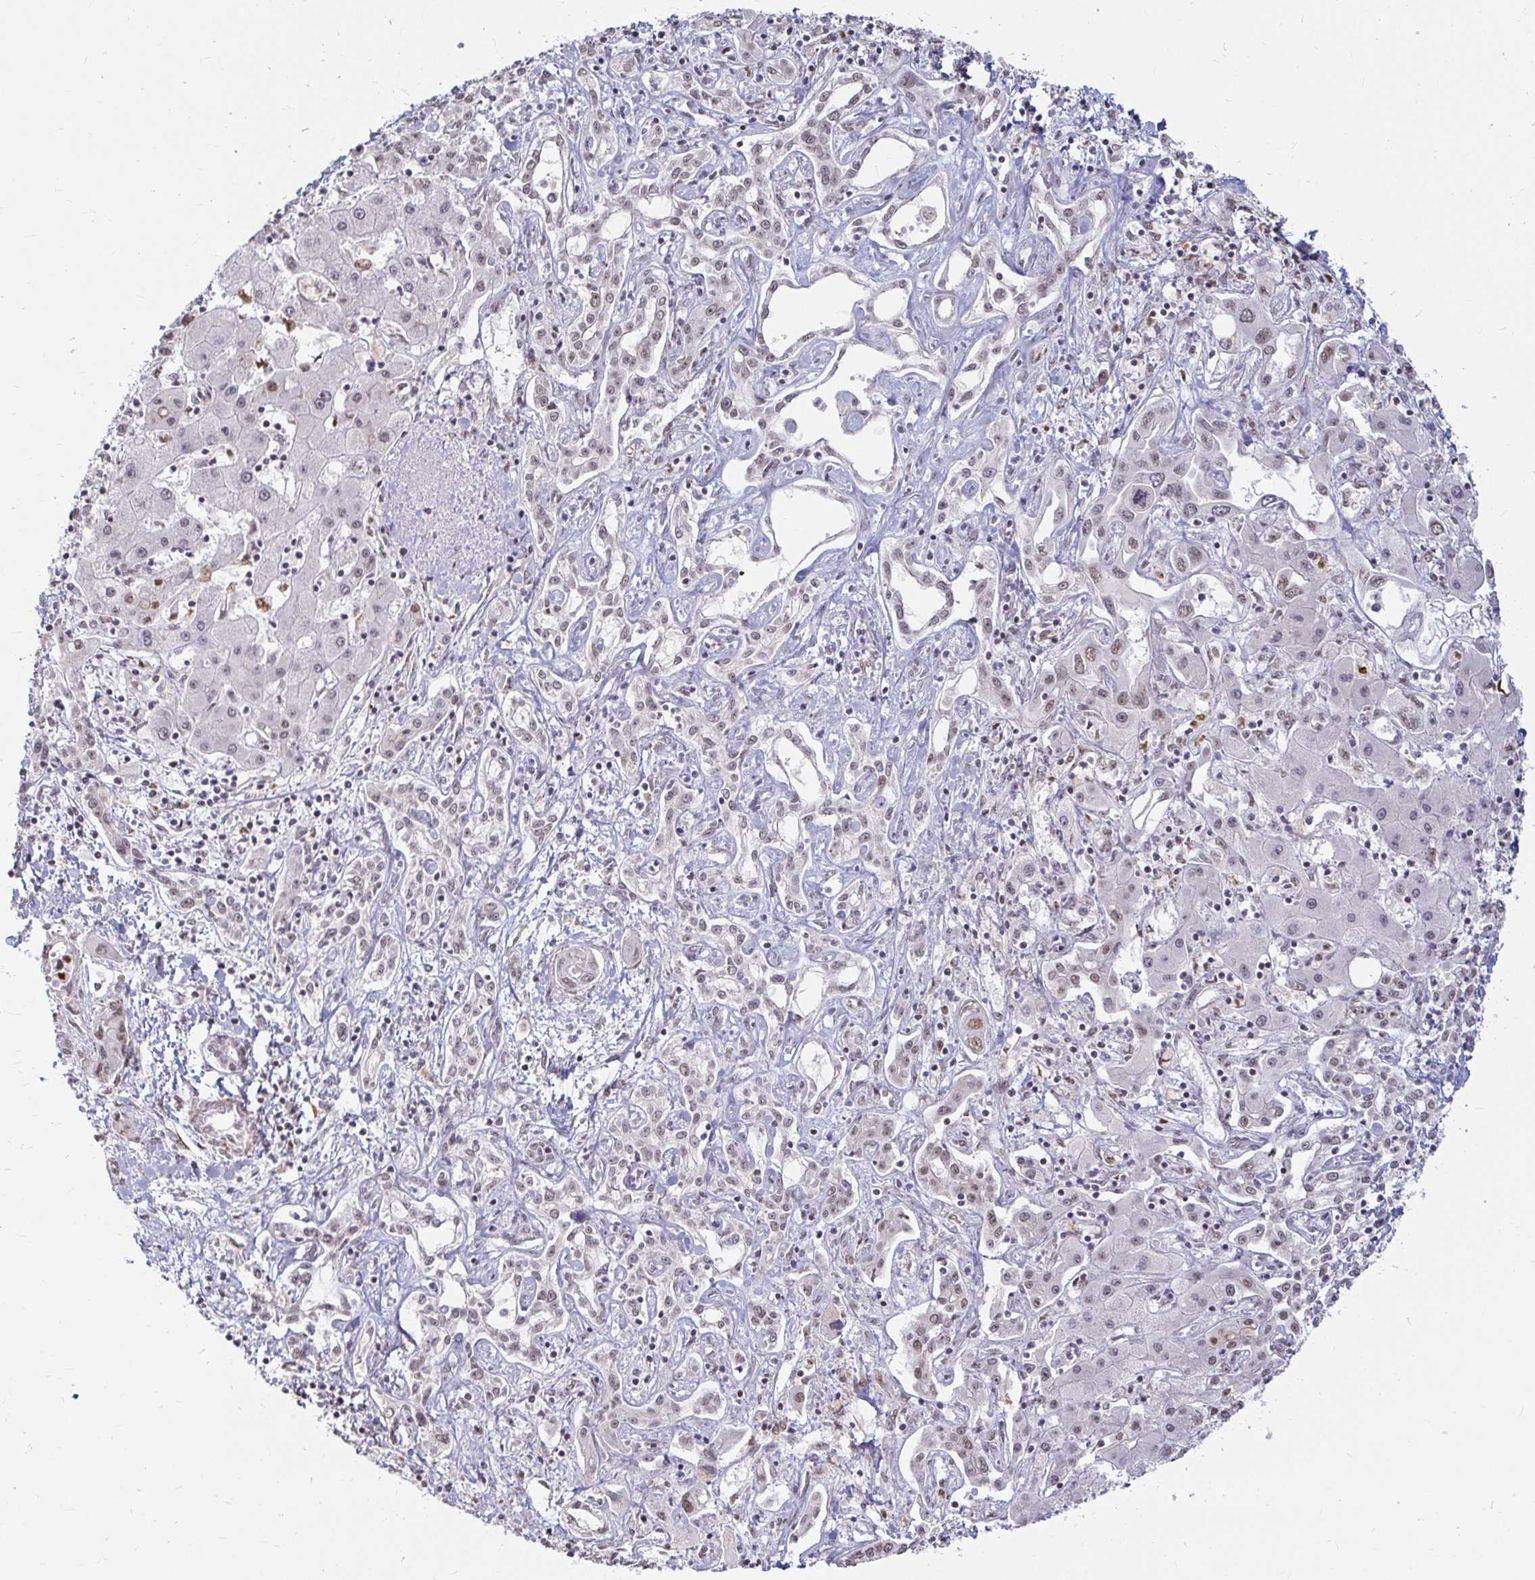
{"staining": {"intensity": "weak", "quantity": "25%-75%", "location": "nuclear"}, "tissue": "liver cancer", "cell_type": "Tumor cells", "image_type": "cancer", "snomed": [{"axis": "morphology", "description": "Cholangiocarcinoma"}, {"axis": "topography", "description": "Liver"}], "caption": "Brown immunohistochemical staining in human cholangiocarcinoma (liver) displays weak nuclear positivity in about 25%-75% of tumor cells.", "gene": "HNRNPU", "patient": {"sex": "female", "age": 64}}